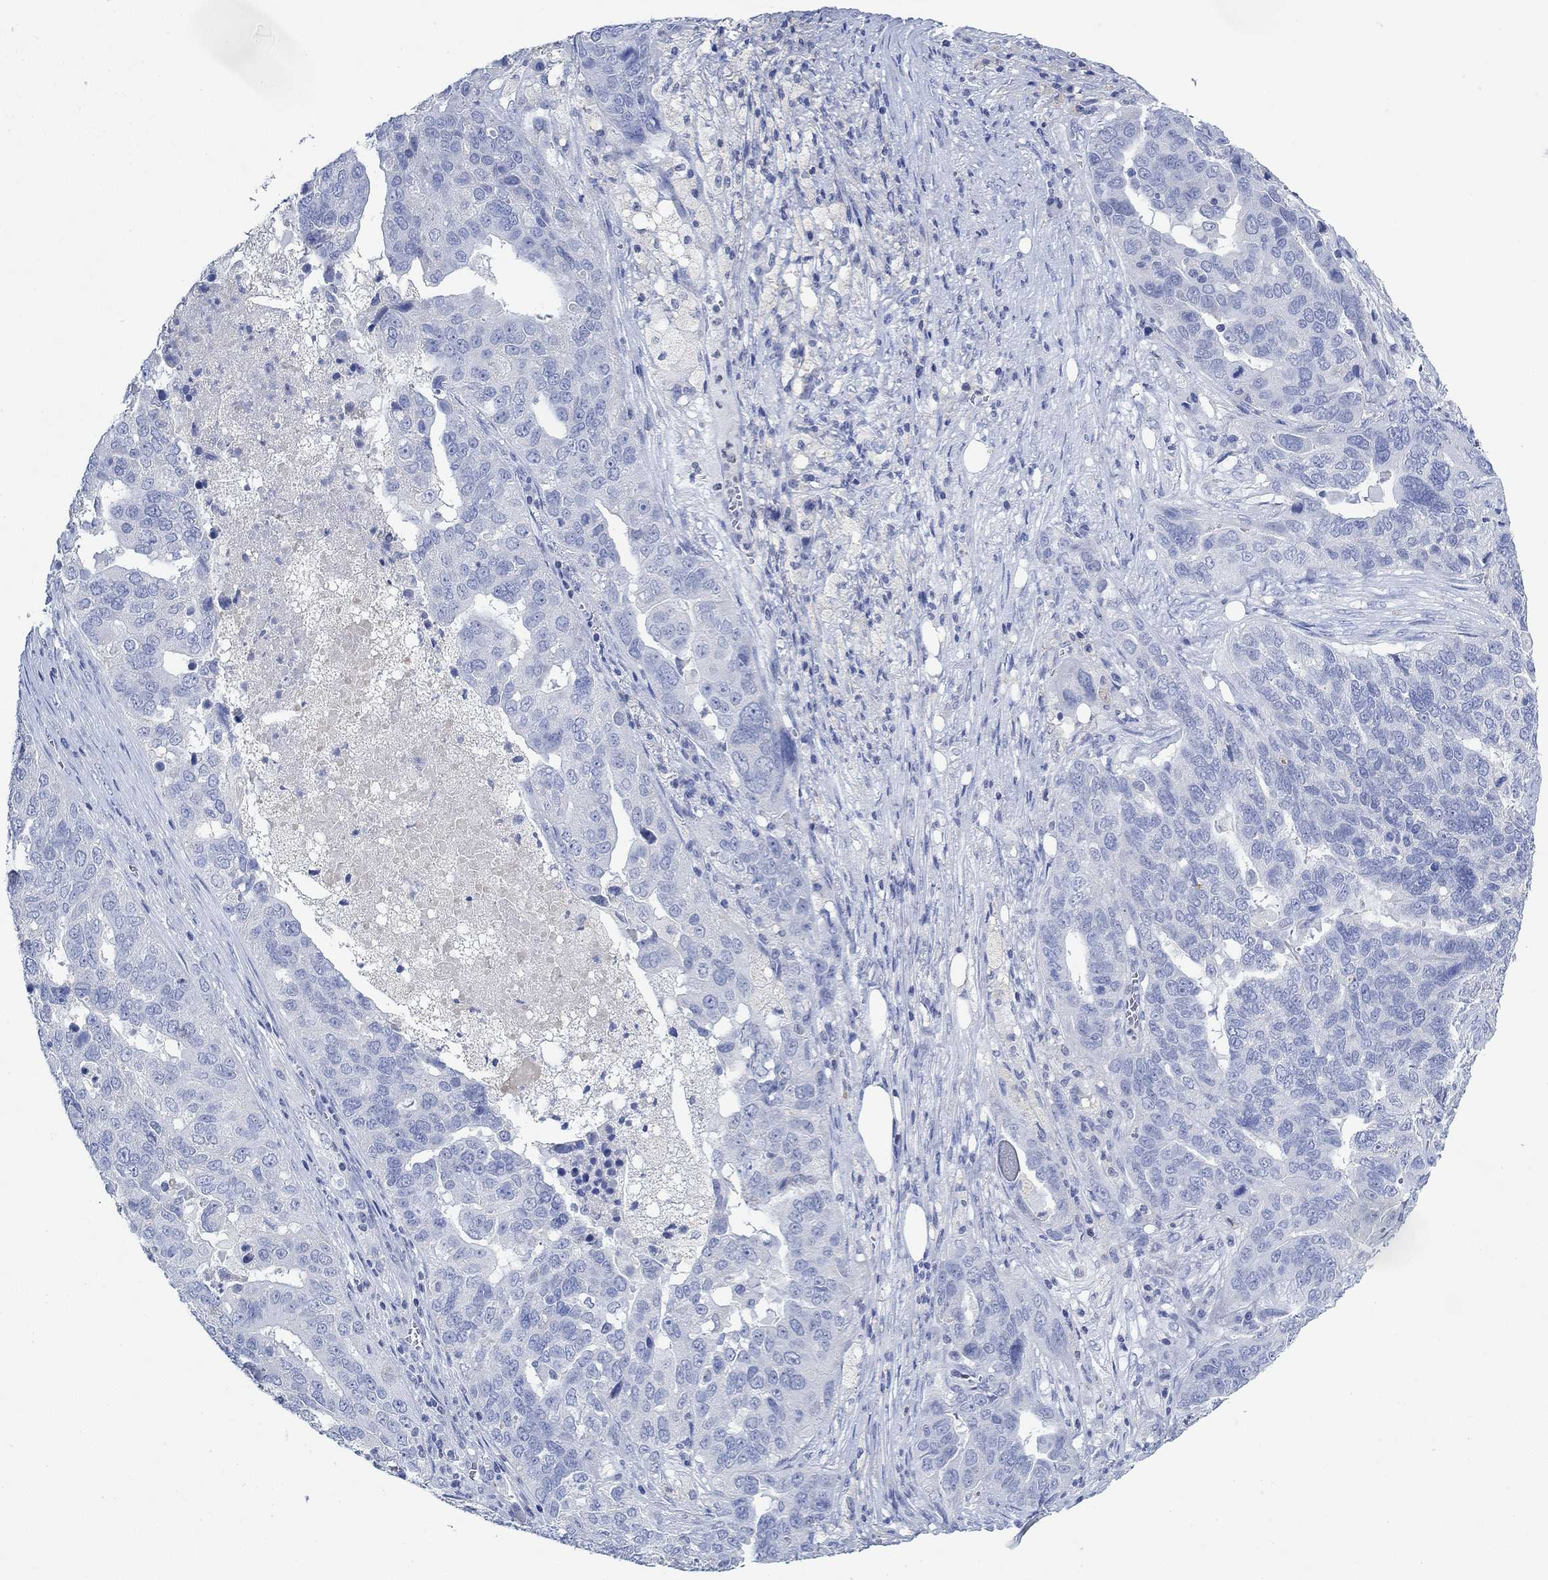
{"staining": {"intensity": "negative", "quantity": "none", "location": "none"}, "tissue": "ovarian cancer", "cell_type": "Tumor cells", "image_type": "cancer", "snomed": [{"axis": "morphology", "description": "Carcinoma, endometroid"}, {"axis": "topography", "description": "Soft tissue"}, {"axis": "topography", "description": "Ovary"}], "caption": "This is an IHC photomicrograph of human endometroid carcinoma (ovarian). There is no positivity in tumor cells.", "gene": "PPP1R17", "patient": {"sex": "female", "age": 52}}